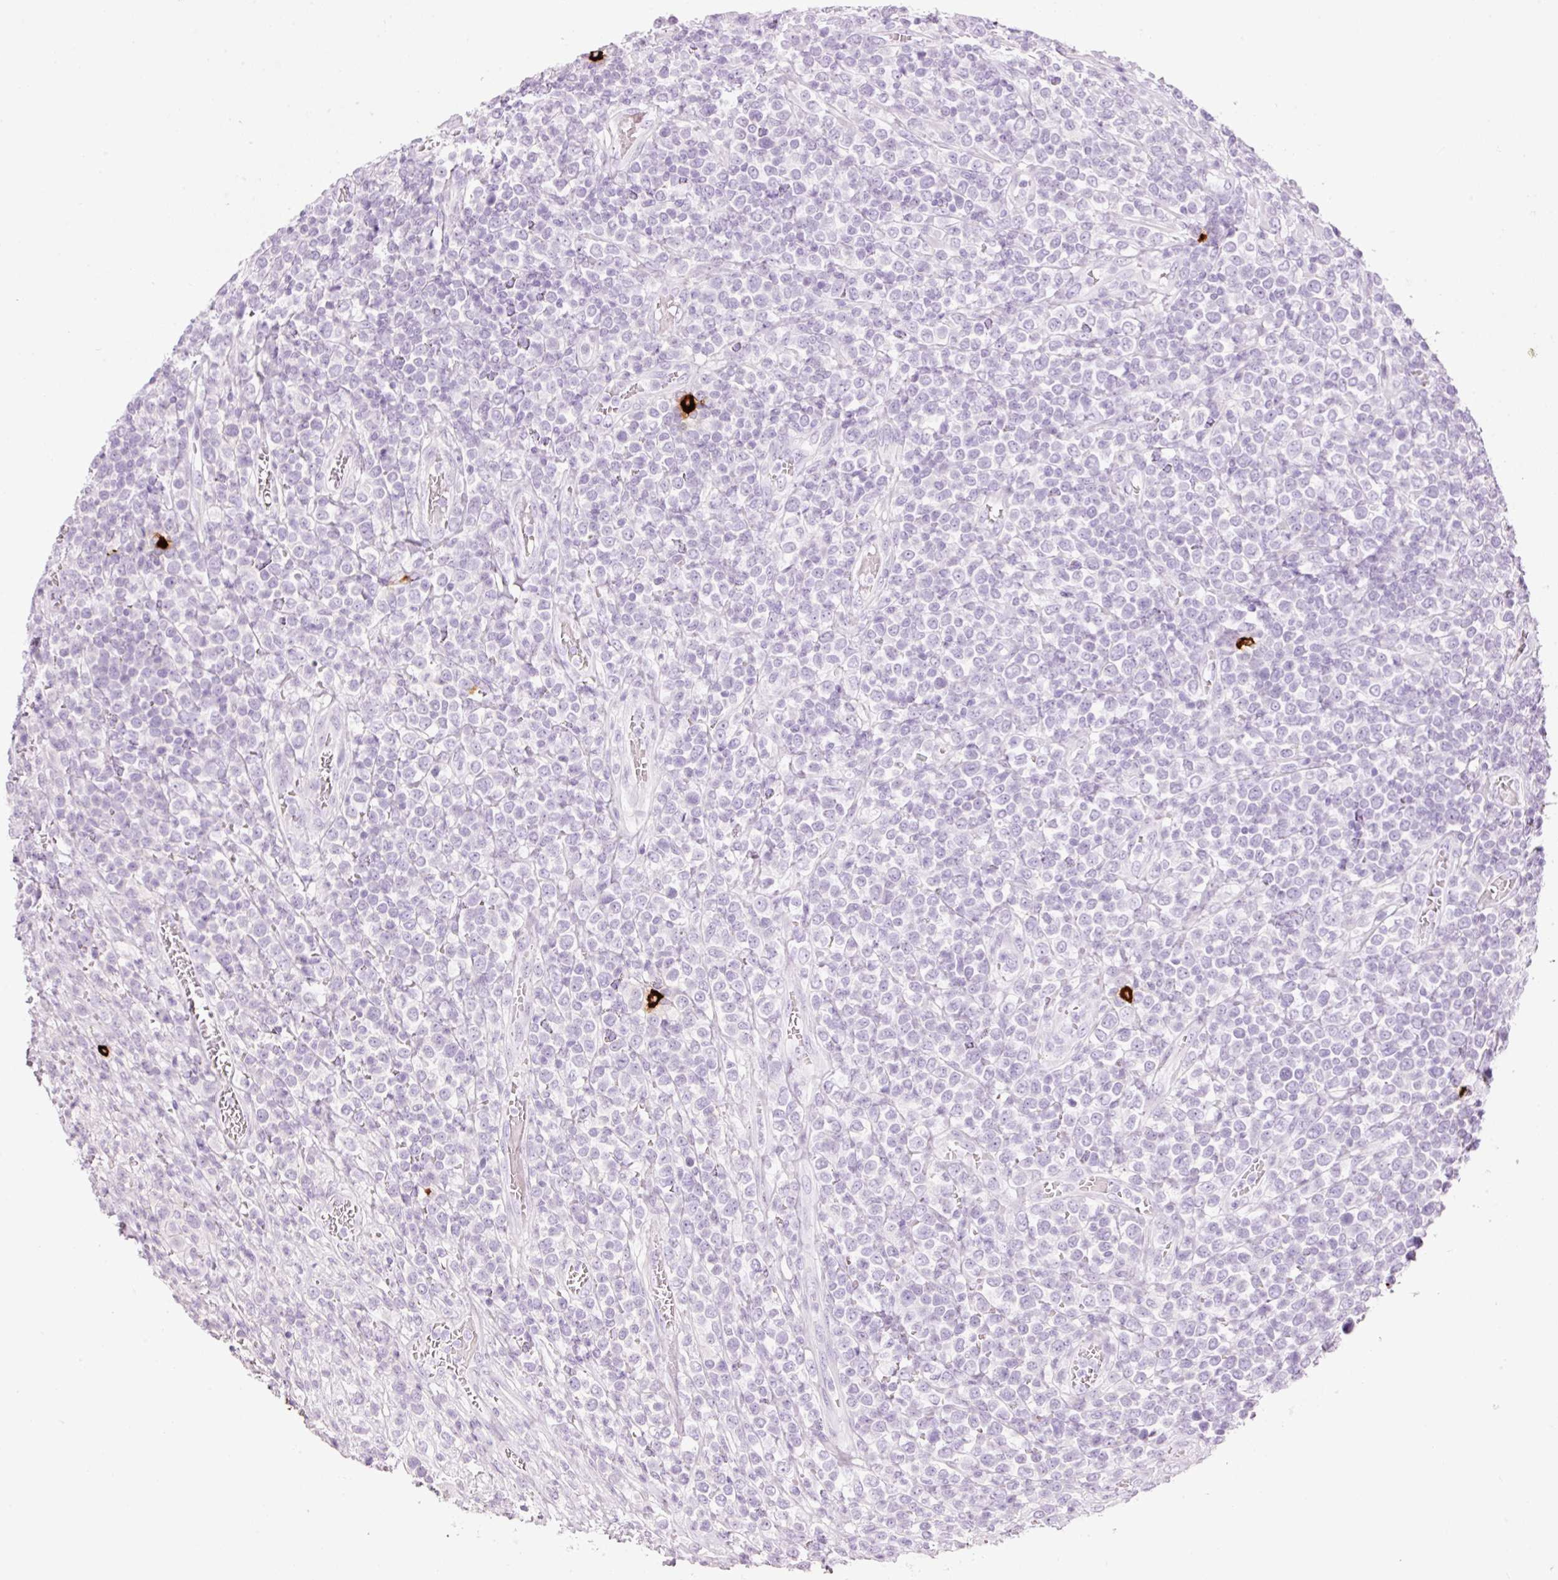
{"staining": {"intensity": "negative", "quantity": "none", "location": "none"}, "tissue": "lymphoma", "cell_type": "Tumor cells", "image_type": "cancer", "snomed": [{"axis": "morphology", "description": "Malignant lymphoma, non-Hodgkin's type, High grade"}, {"axis": "topography", "description": "Soft tissue"}], "caption": "Immunohistochemistry photomicrograph of lymphoma stained for a protein (brown), which reveals no expression in tumor cells. (Brightfield microscopy of DAB (3,3'-diaminobenzidine) immunohistochemistry at high magnification).", "gene": "CMA1", "patient": {"sex": "female", "age": 56}}